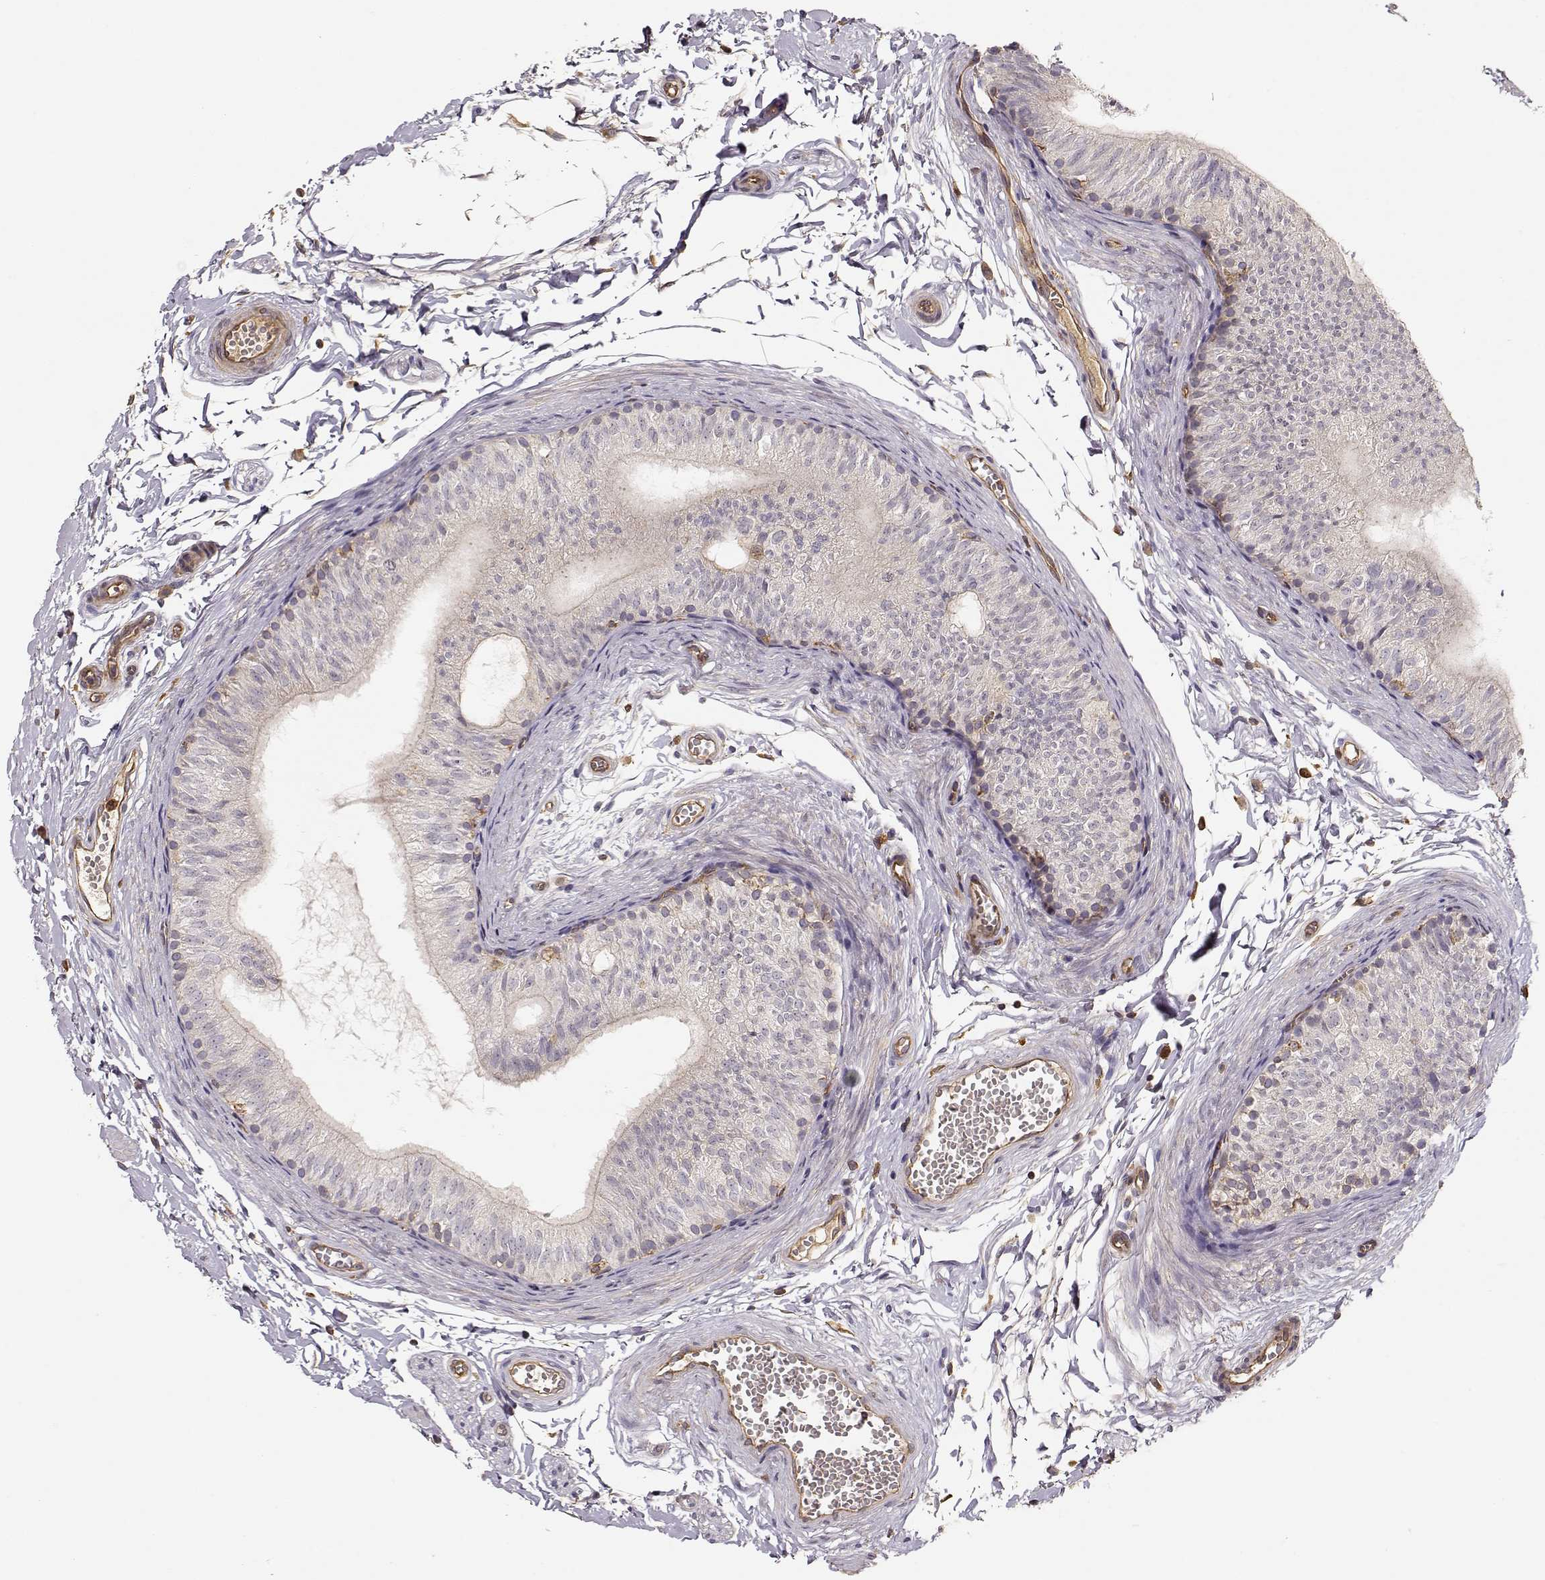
{"staining": {"intensity": "negative", "quantity": "none", "location": "none"}, "tissue": "epididymis", "cell_type": "Glandular cells", "image_type": "normal", "snomed": [{"axis": "morphology", "description": "Normal tissue, NOS"}, {"axis": "topography", "description": "Epididymis"}], "caption": "A high-resolution micrograph shows immunohistochemistry (IHC) staining of benign epididymis, which exhibits no significant positivity in glandular cells.", "gene": "ARHGEF2", "patient": {"sex": "male", "age": 22}}